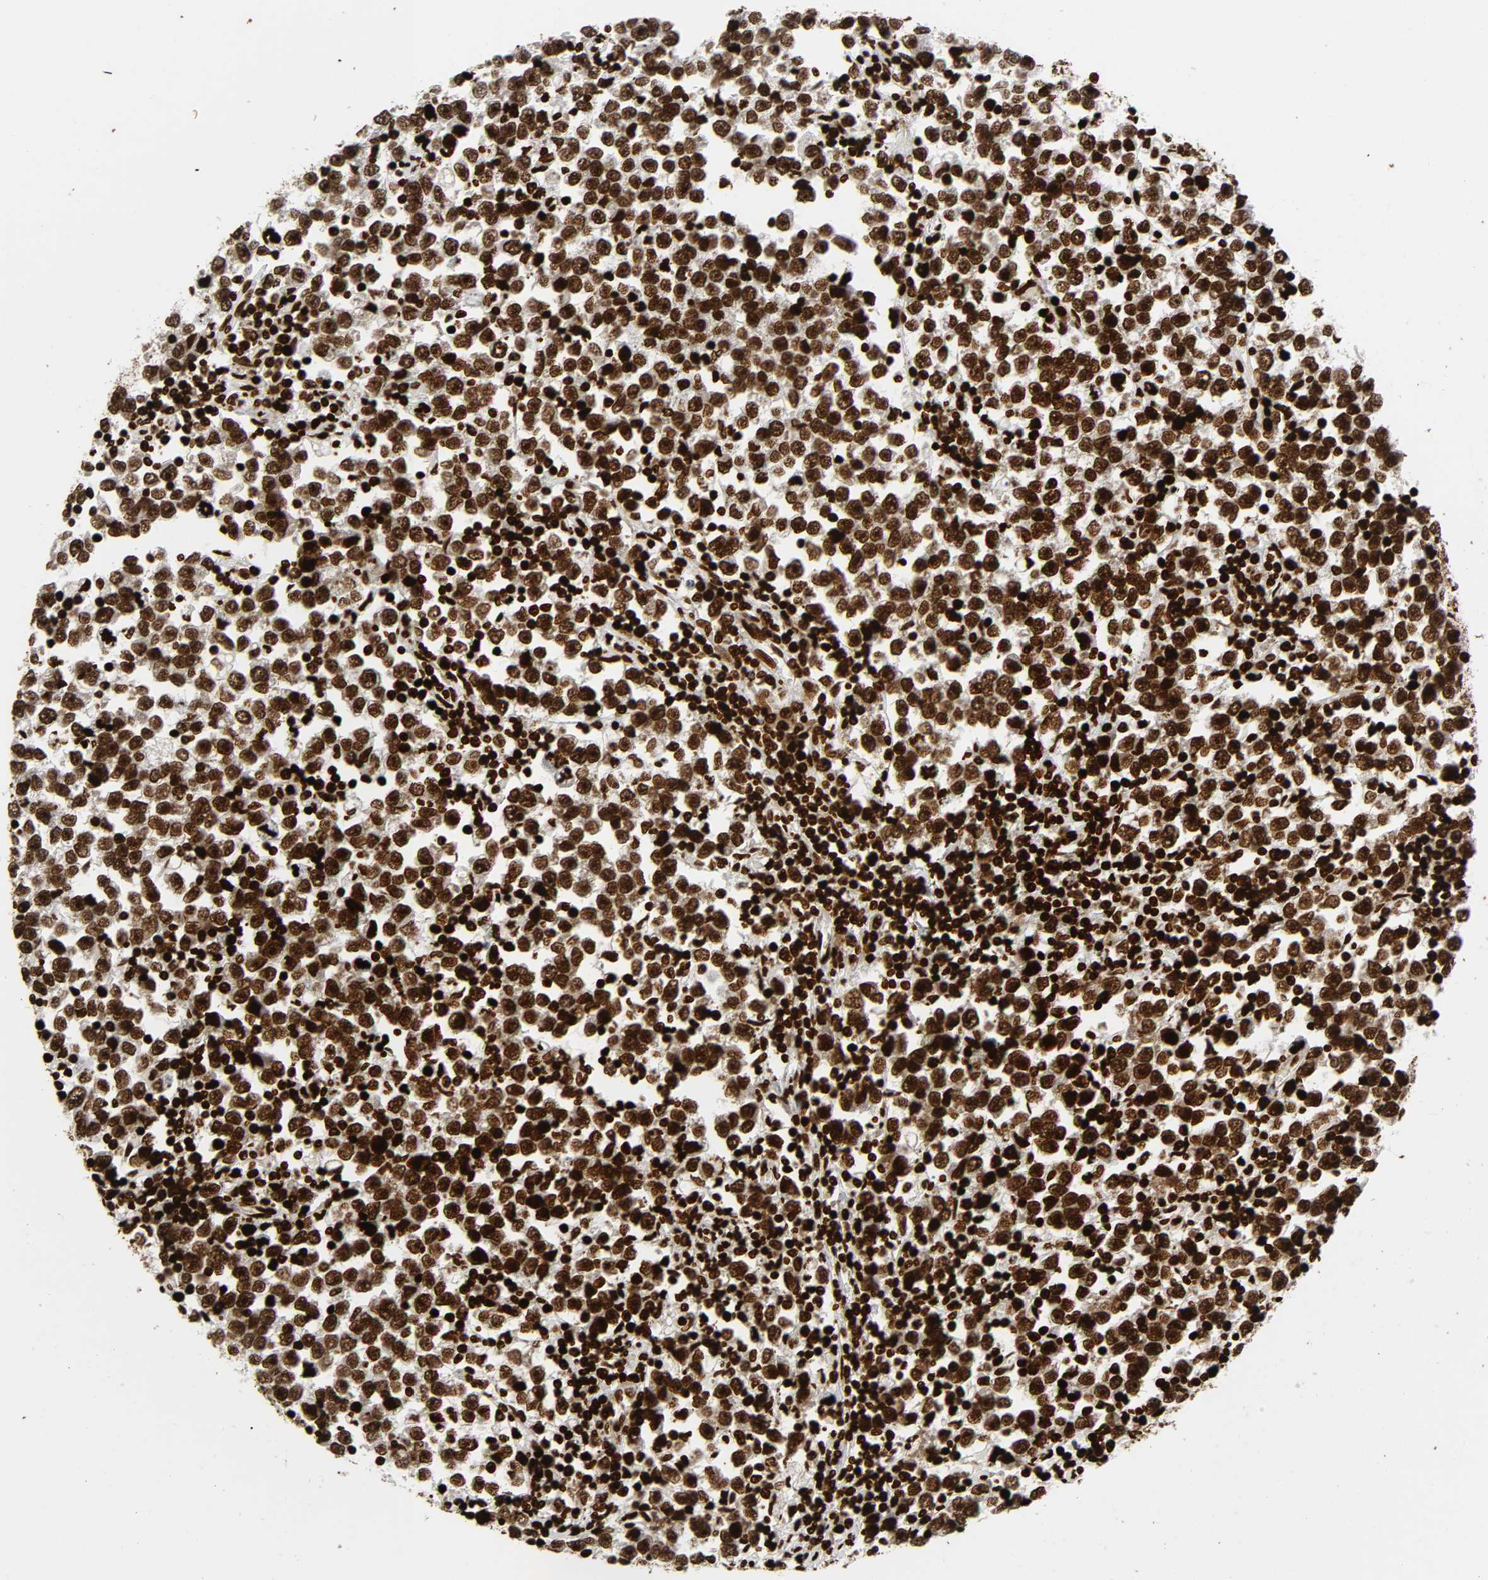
{"staining": {"intensity": "strong", "quantity": ">75%", "location": "nuclear"}, "tissue": "testis cancer", "cell_type": "Tumor cells", "image_type": "cancer", "snomed": [{"axis": "morphology", "description": "Seminoma, NOS"}, {"axis": "topography", "description": "Testis"}], "caption": "Testis cancer stained for a protein (brown) shows strong nuclear positive positivity in approximately >75% of tumor cells.", "gene": "RXRA", "patient": {"sex": "male", "age": 43}}